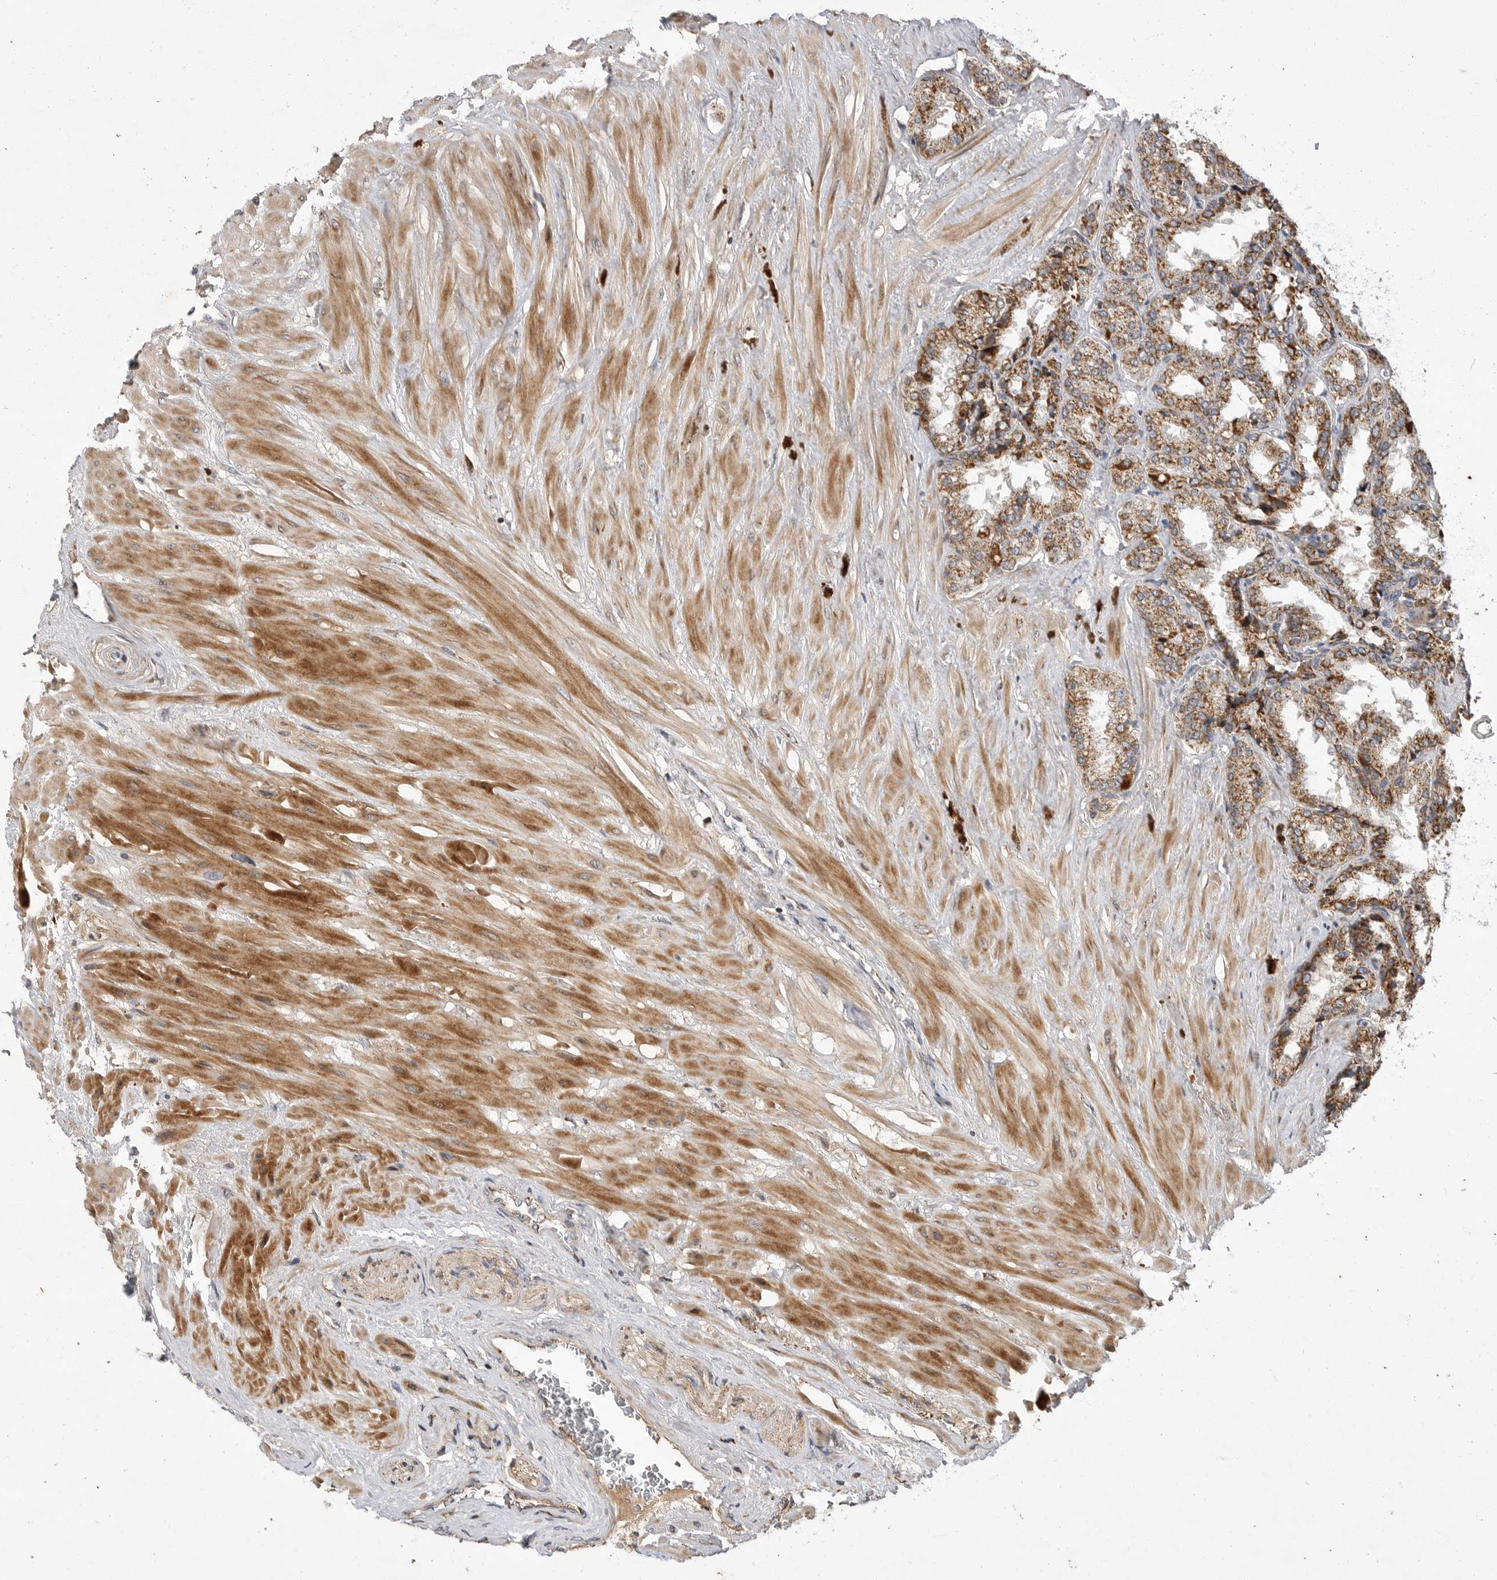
{"staining": {"intensity": "strong", "quantity": ">75%", "location": "cytoplasmic/membranous"}, "tissue": "seminal vesicle", "cell_type": "Glandular cells", "image_type": "normal", "snomed": [{"axis": "morphology", "description": "Normal tissue, NOS"}, {"axis": "topography", "description": "Seminal veicle"}], "caption": "IHC of unremarkable seminal vesicle reveals high levels of strong cytoplasmic/membranous positivity in about >75% of glandular cells. (Brightfield microscopy of DAB IHC at high magnification).", "gene": "KYAT3", "patient": {"sex": "male", "age": 46}}